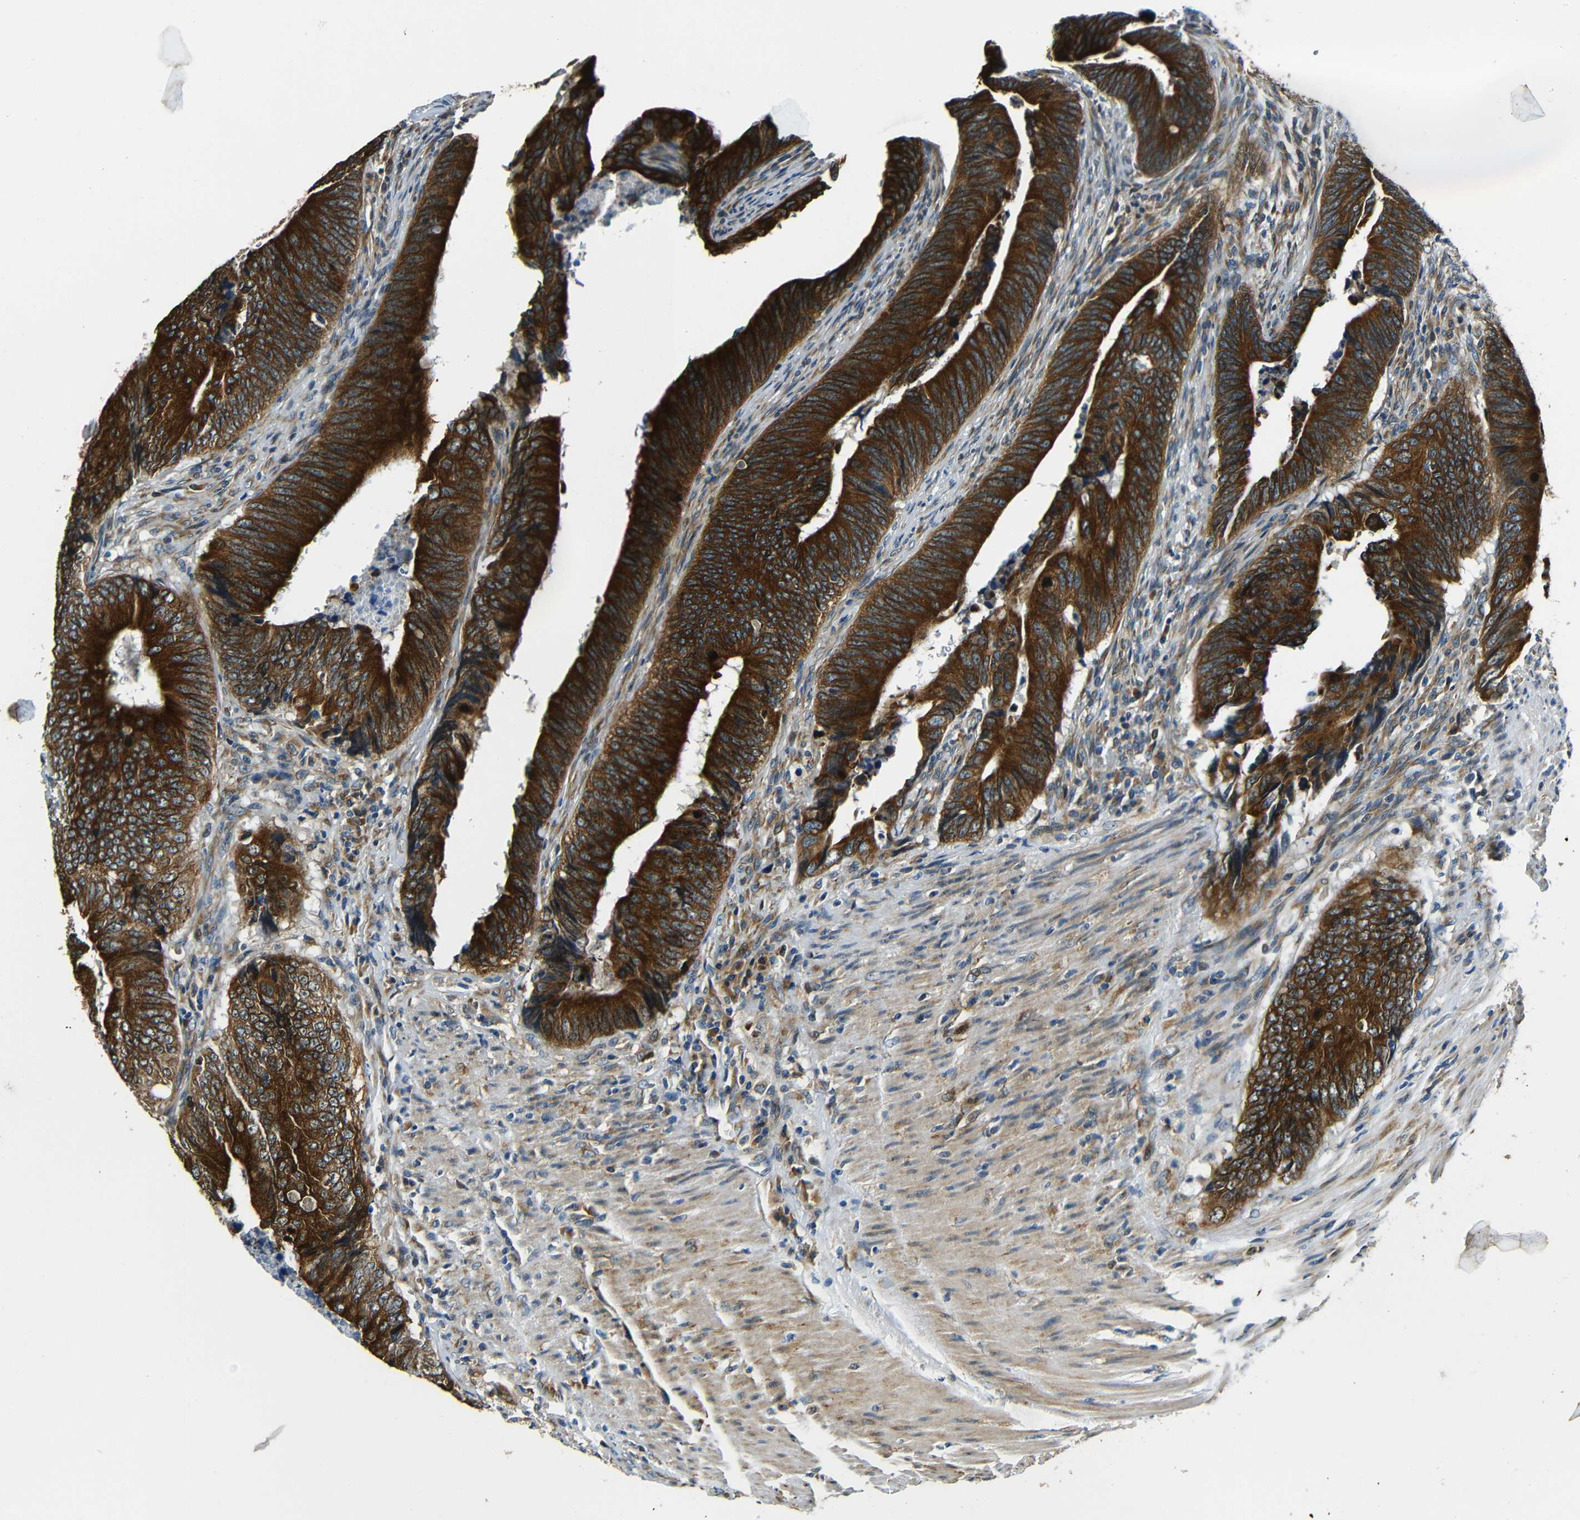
{"staining": {"intensity": "strong", "quantity": ">75%", "location": "cytoplasmic/membranous"}, "tissue": "colorectal cancer", "cell_type": "Tumor cells", "image_type": "cancer", "snomed": [{"axis": "morphology", "description": "Normal tissue, NOS"}, {"axis": "morphology", "description": "Adenocarcinoma, NOS"}, {"axis": "topography", "description": "Colon"}], "caption": "IHC micrograph of neoplastic tissue: human colorectal adenocarcinoma stained using immunohistochemistry (IHC) demonstrates high levels of strong protein expression localized specifically in the cytoplasmic/membranous of tumor cells, appearing as a cytoplasmic/membranous brown color.", "gene": "VAPB", "patient": {"sex": "male", "age": 56}}